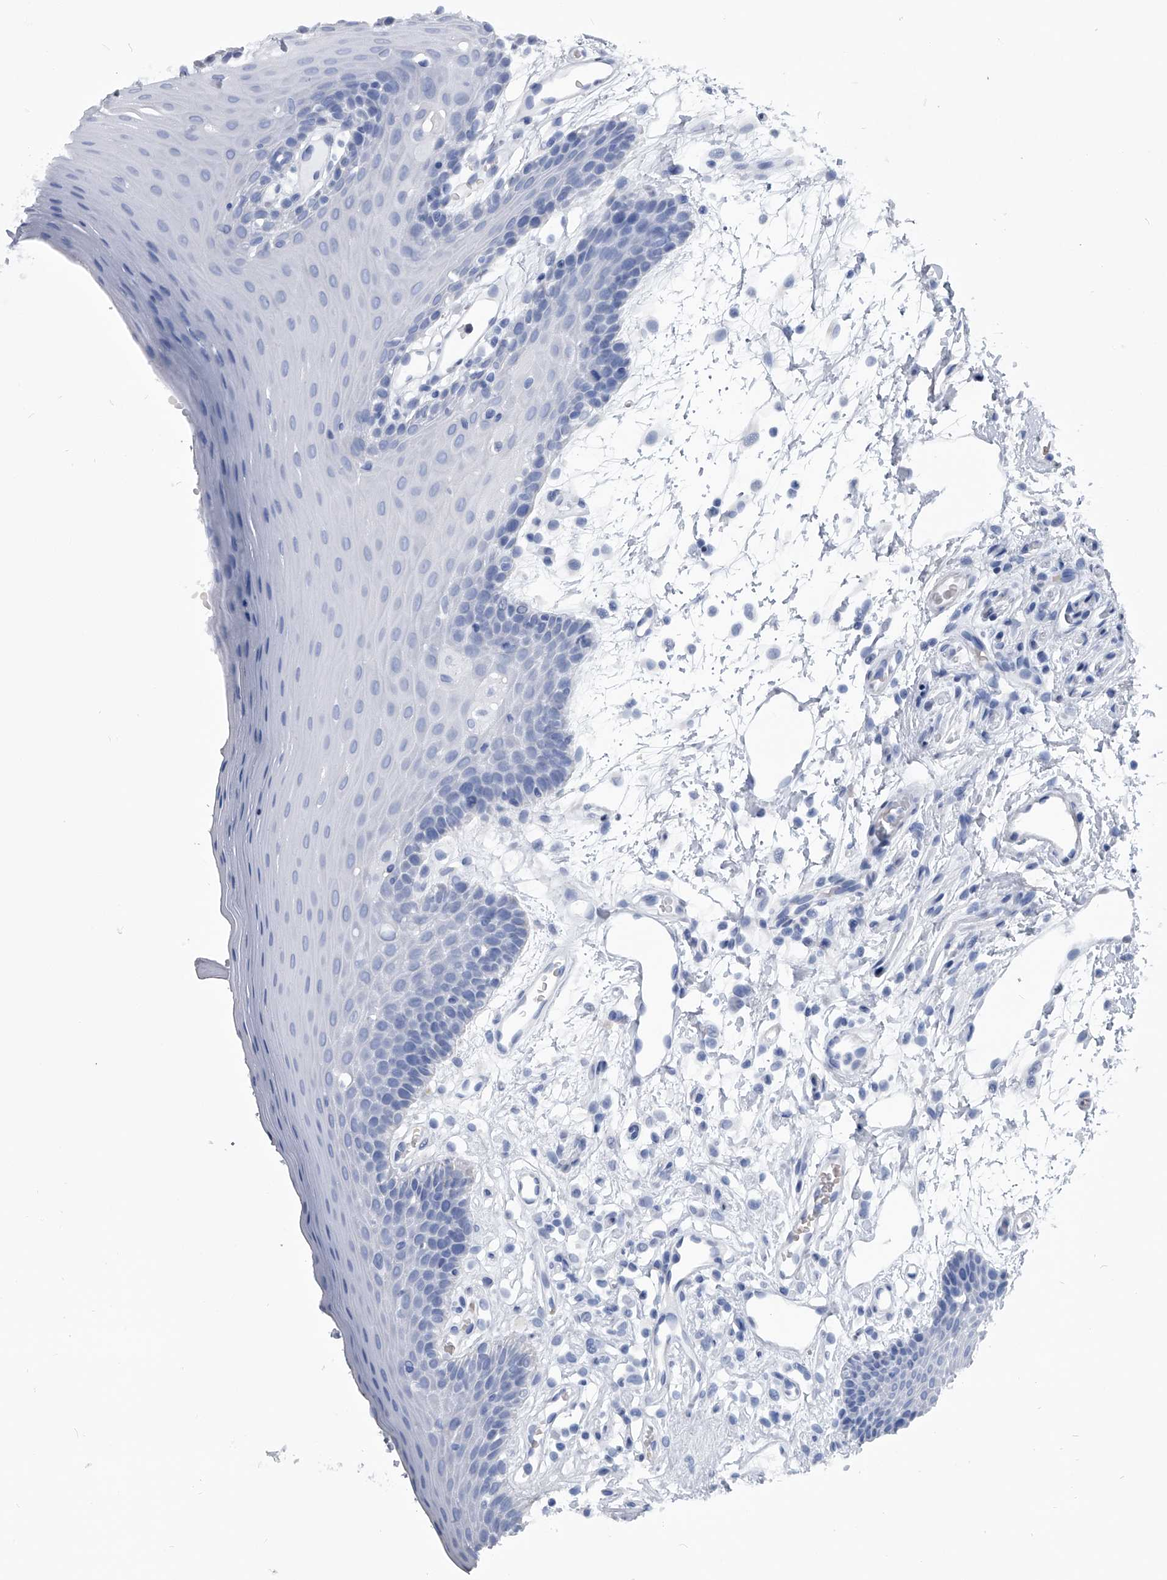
{"staining": {"intensity": "negative", "quantity": "none", "location": "none"}, "tissue": "oral mucosa", "cell_type": "Squamous epithelial cells", "image_type": "normal", "snomed": [{"axis": "morphology", "description": "Normal tissue, NOS"}, {"axis": "morphology", "description": "Squamous cell carcinoma, NOS"}, {"axis": "topography", "description": "Skeletal muscle"}, {"axis": "topography", "description": "Oral tissue"}, {"axis": "topography", "description": "Salivary gland"}, {"axis": "topography", "description": "Head-Neck"}], "caption": "The histopathology image demonstrates no staining of squamous epithelial cells in normal oral mucosa.", "gene": "SIM2", "patient": {"sex": "male", "age": 54}}